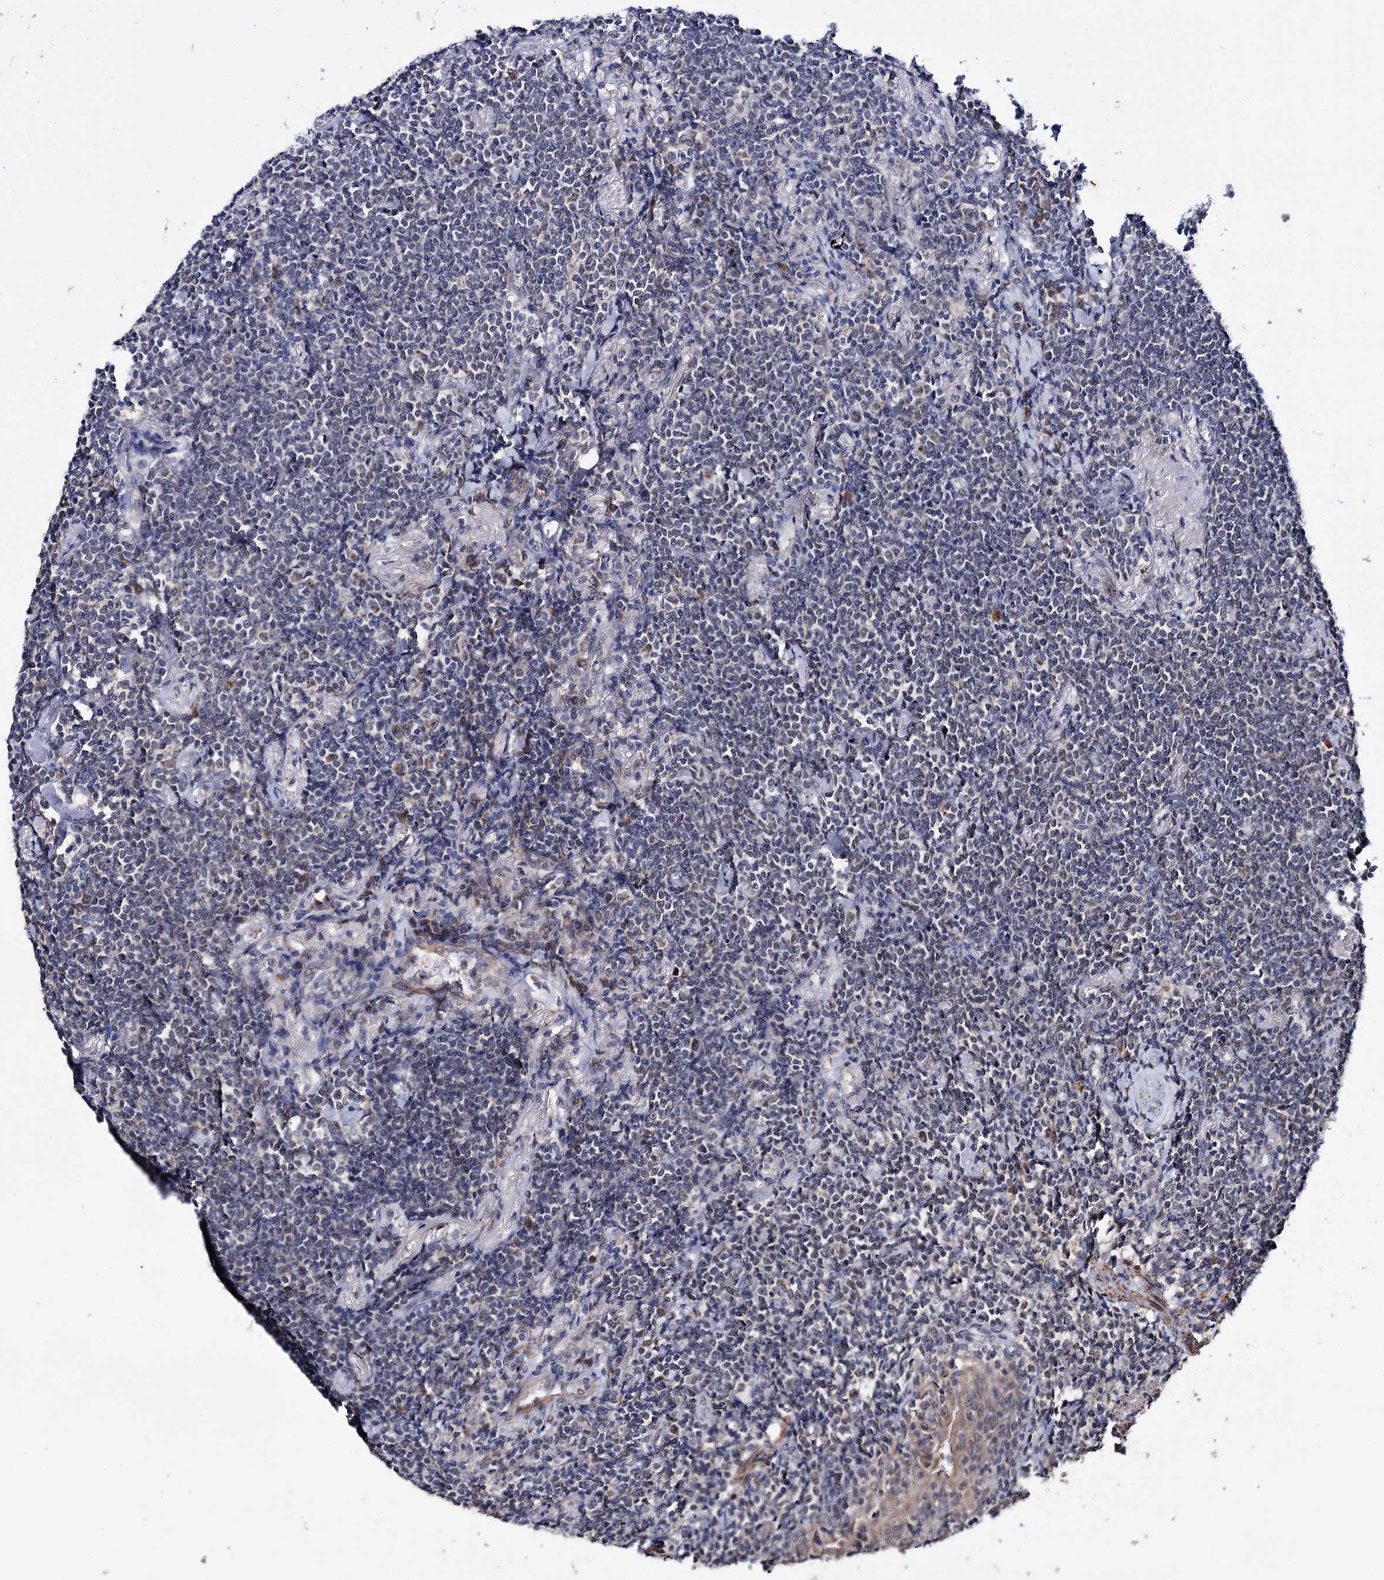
{"staining": {"intensity": "negative", "quantity": "none", "location": "none"}, "tissue": "lymphoma", "cell_type": "Tumor cells", "image_type": "cancer", "snomed": [{"axis": "morphology", "description": "Malignant lymphoma, non-Hodgkin's type, Low grade"}, {"axis": "topography", "description": "Lung"}], "caption": "Tumor cells are negative for protein expression in human lymphoma. (Brightfield microscopy of DAB (3,3'-diaminobenzidine) IHC at high magnification).", "gene": "CLPB", "patient": {"sex": "female", "age": 71}}